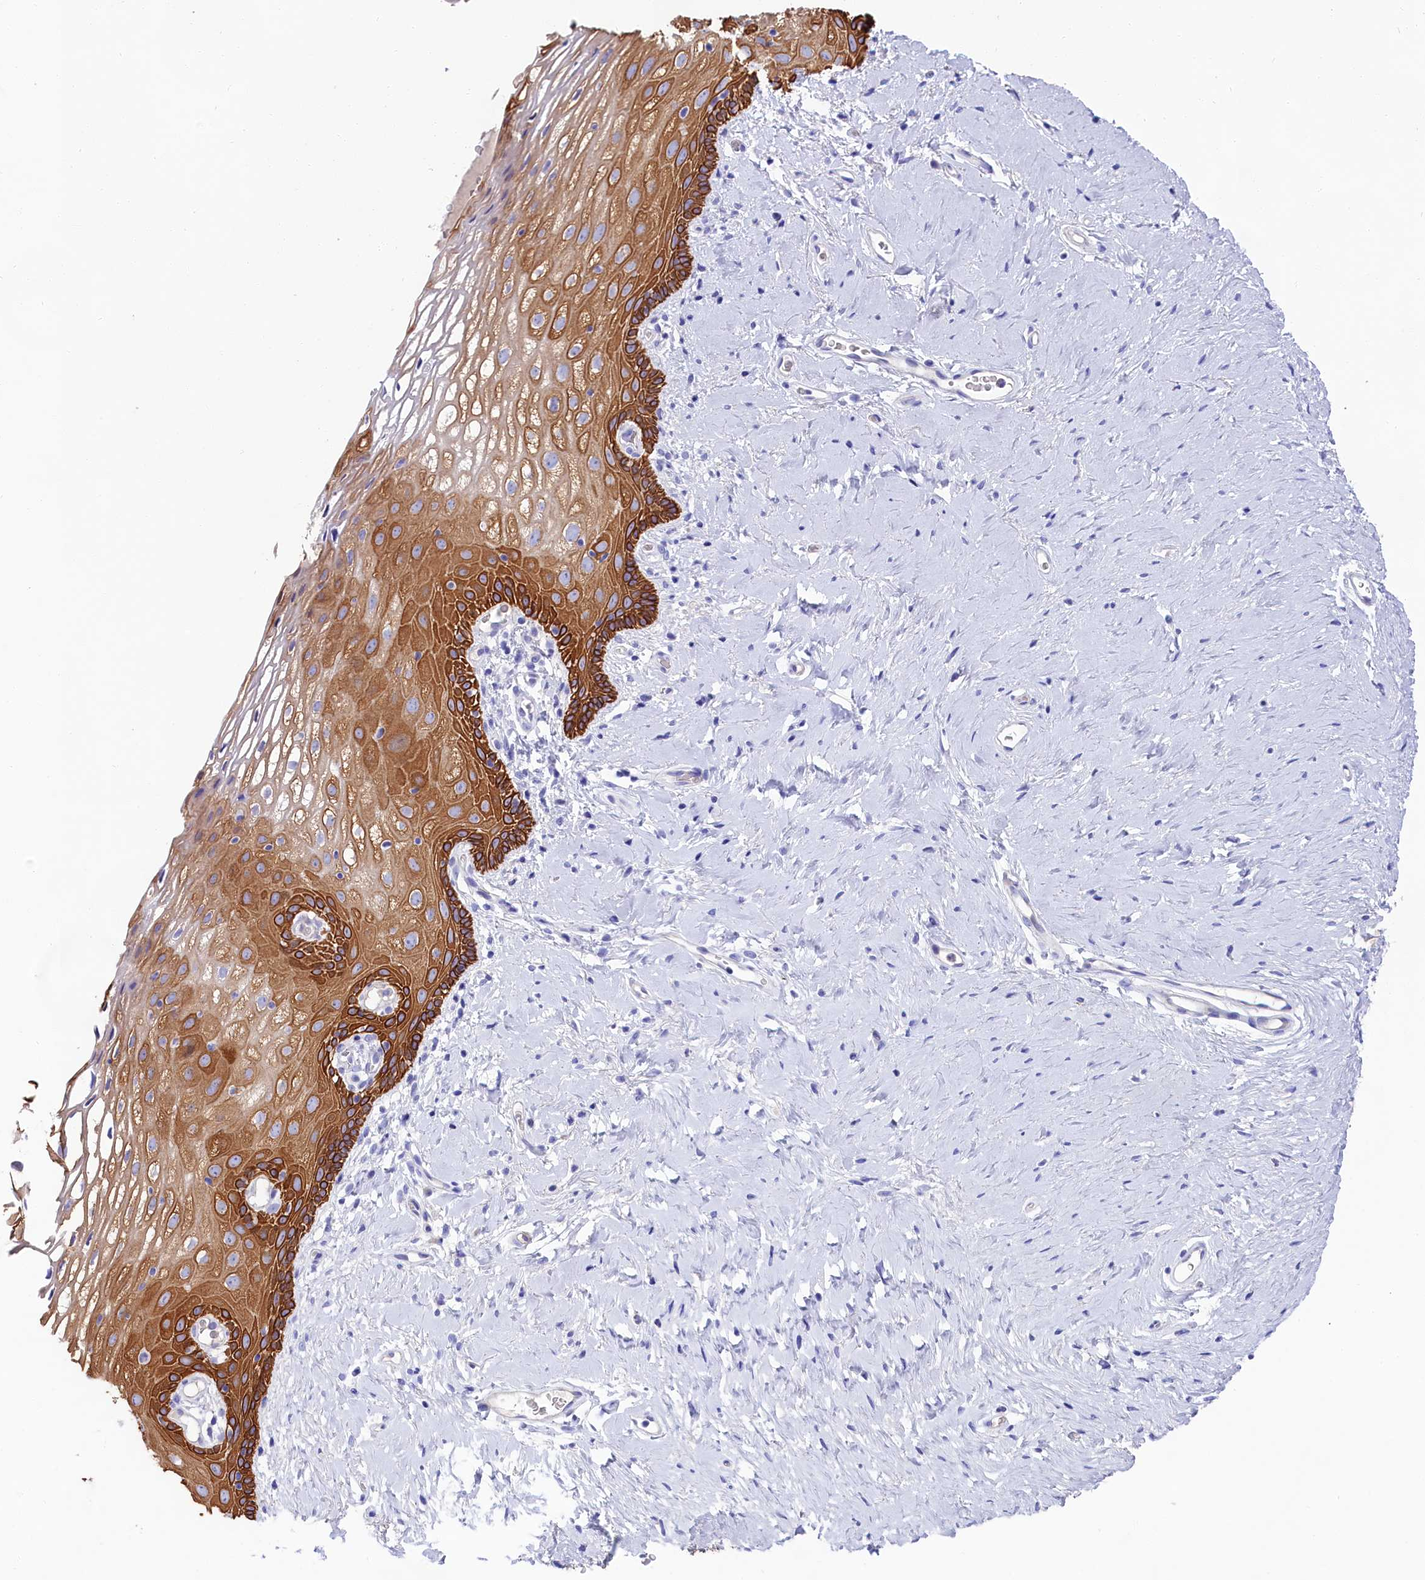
{"staining": {"intensity": "strong", "quantity": ">75%", "location": "cytoplasmic/membranous"}, "tissue": "vagina", "cell_type": "Squamous epithelial cells", "image_type": "normal", "snomed": [{"axis": "morphology", "description": "Normal tissue, NOS"}, {"axis": "morphology", "description": "Adenocarcinoma, NOS"}, {"axis": "topography", "description": "Rectum"}, {"axis": "topography", "description": "Vagina"}], "caption": "Brown immunohistochemical staining in normal vagina displays strong cytoplasmic/membranous staining in approximately >75% of squamous epithelial cells. (Stains: DAB in brown, nuclei in blue, Microscopy: brightfield microscopy at high magnification).", "gene": "SULT2A1", "patient": {"sex": "female", "age": 71}}